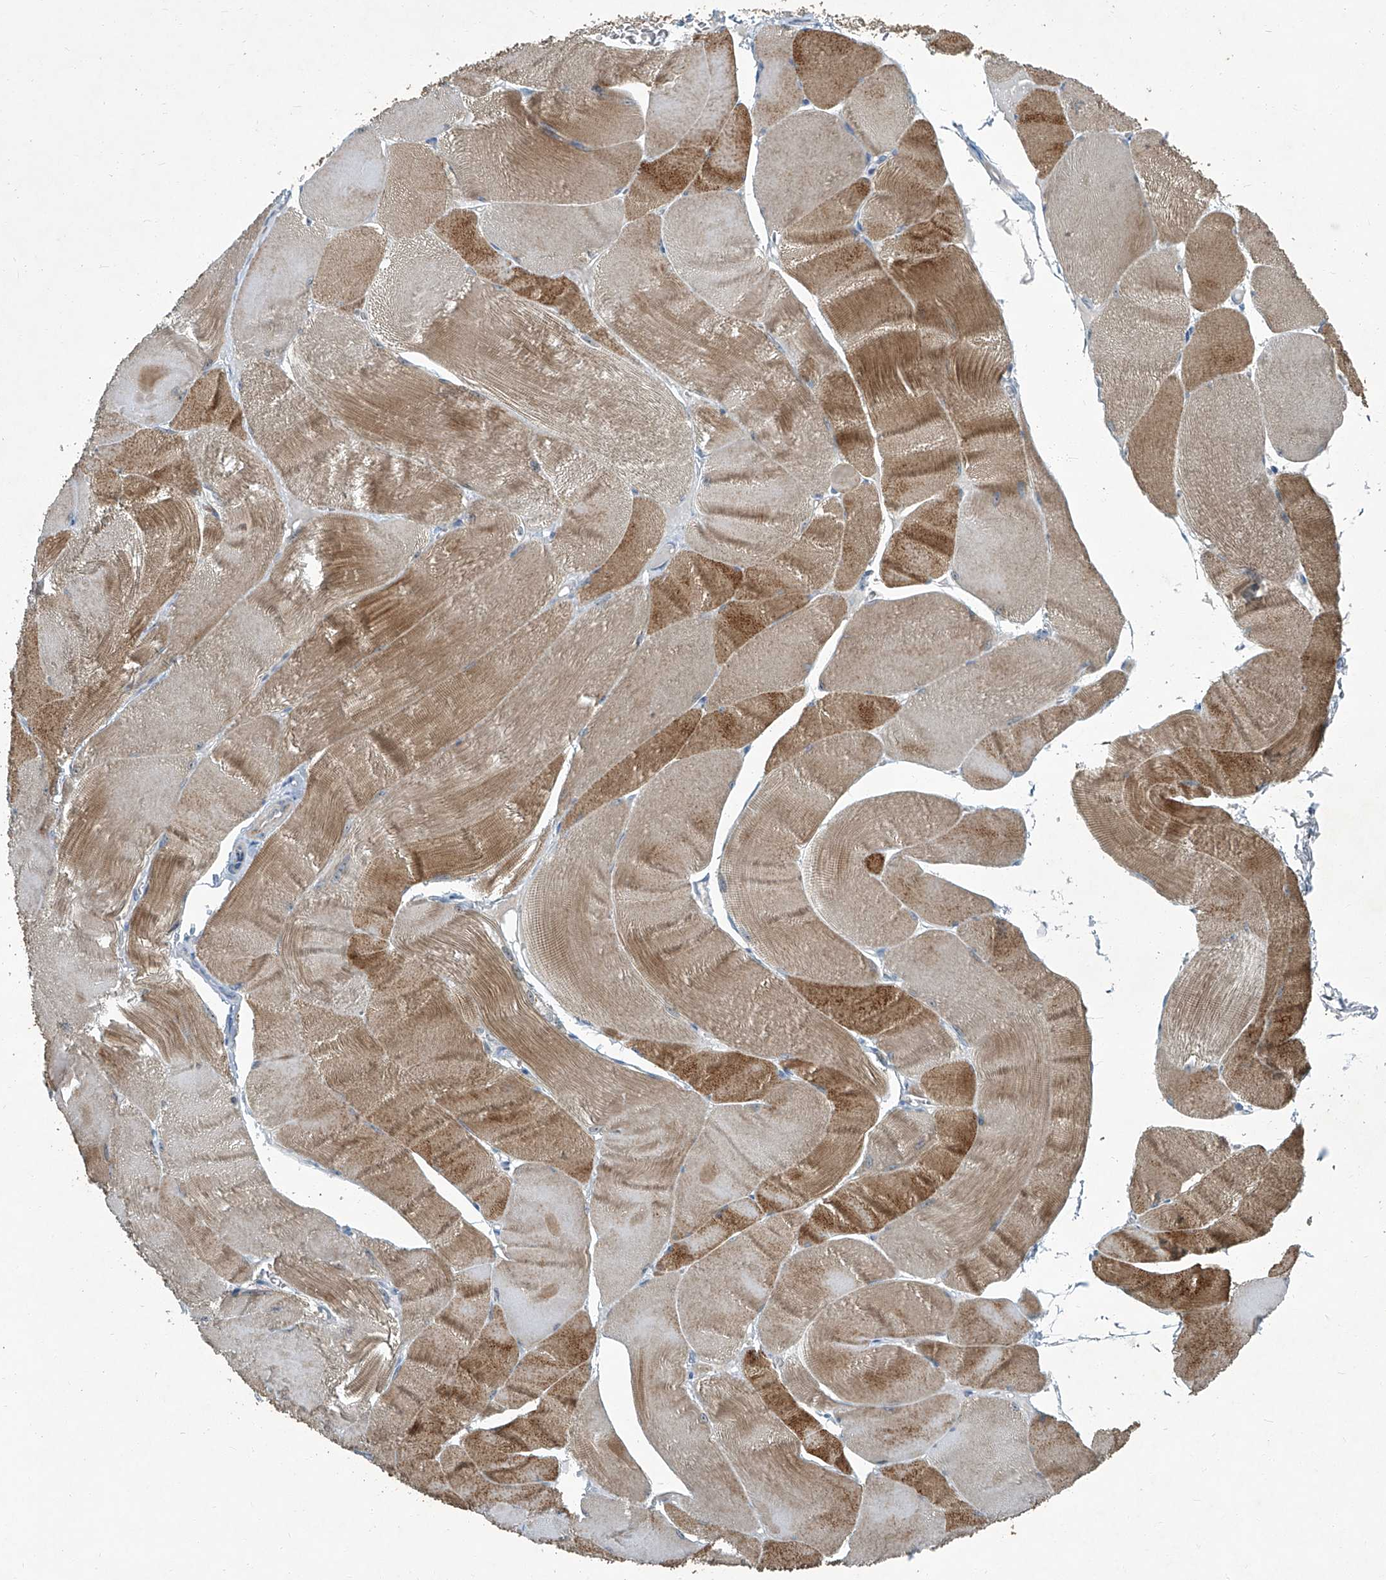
{"staining": {"intensity": "moderate", "quantity": ">75%", "location": "cytoplasmic/membranous"}, "tissue": "skeletal muscle", "cell_type": "Myocytes", "image_type": "normal", "snomed": [{"axis": "morphology", "description": "Normal tissue, NOS"}, {"axis": "morphology", "description": "Basal cell carcinoma"}, {"axis": "topography", "description": "Skeletal muscle"}], "caption": "Myocytes display moderate cytoplasmic/membranous staining in about >75% of cells in normal skeletal muscle.", "gene": "SLC26A11", "patient": {"sex": "female", "age": 64}}